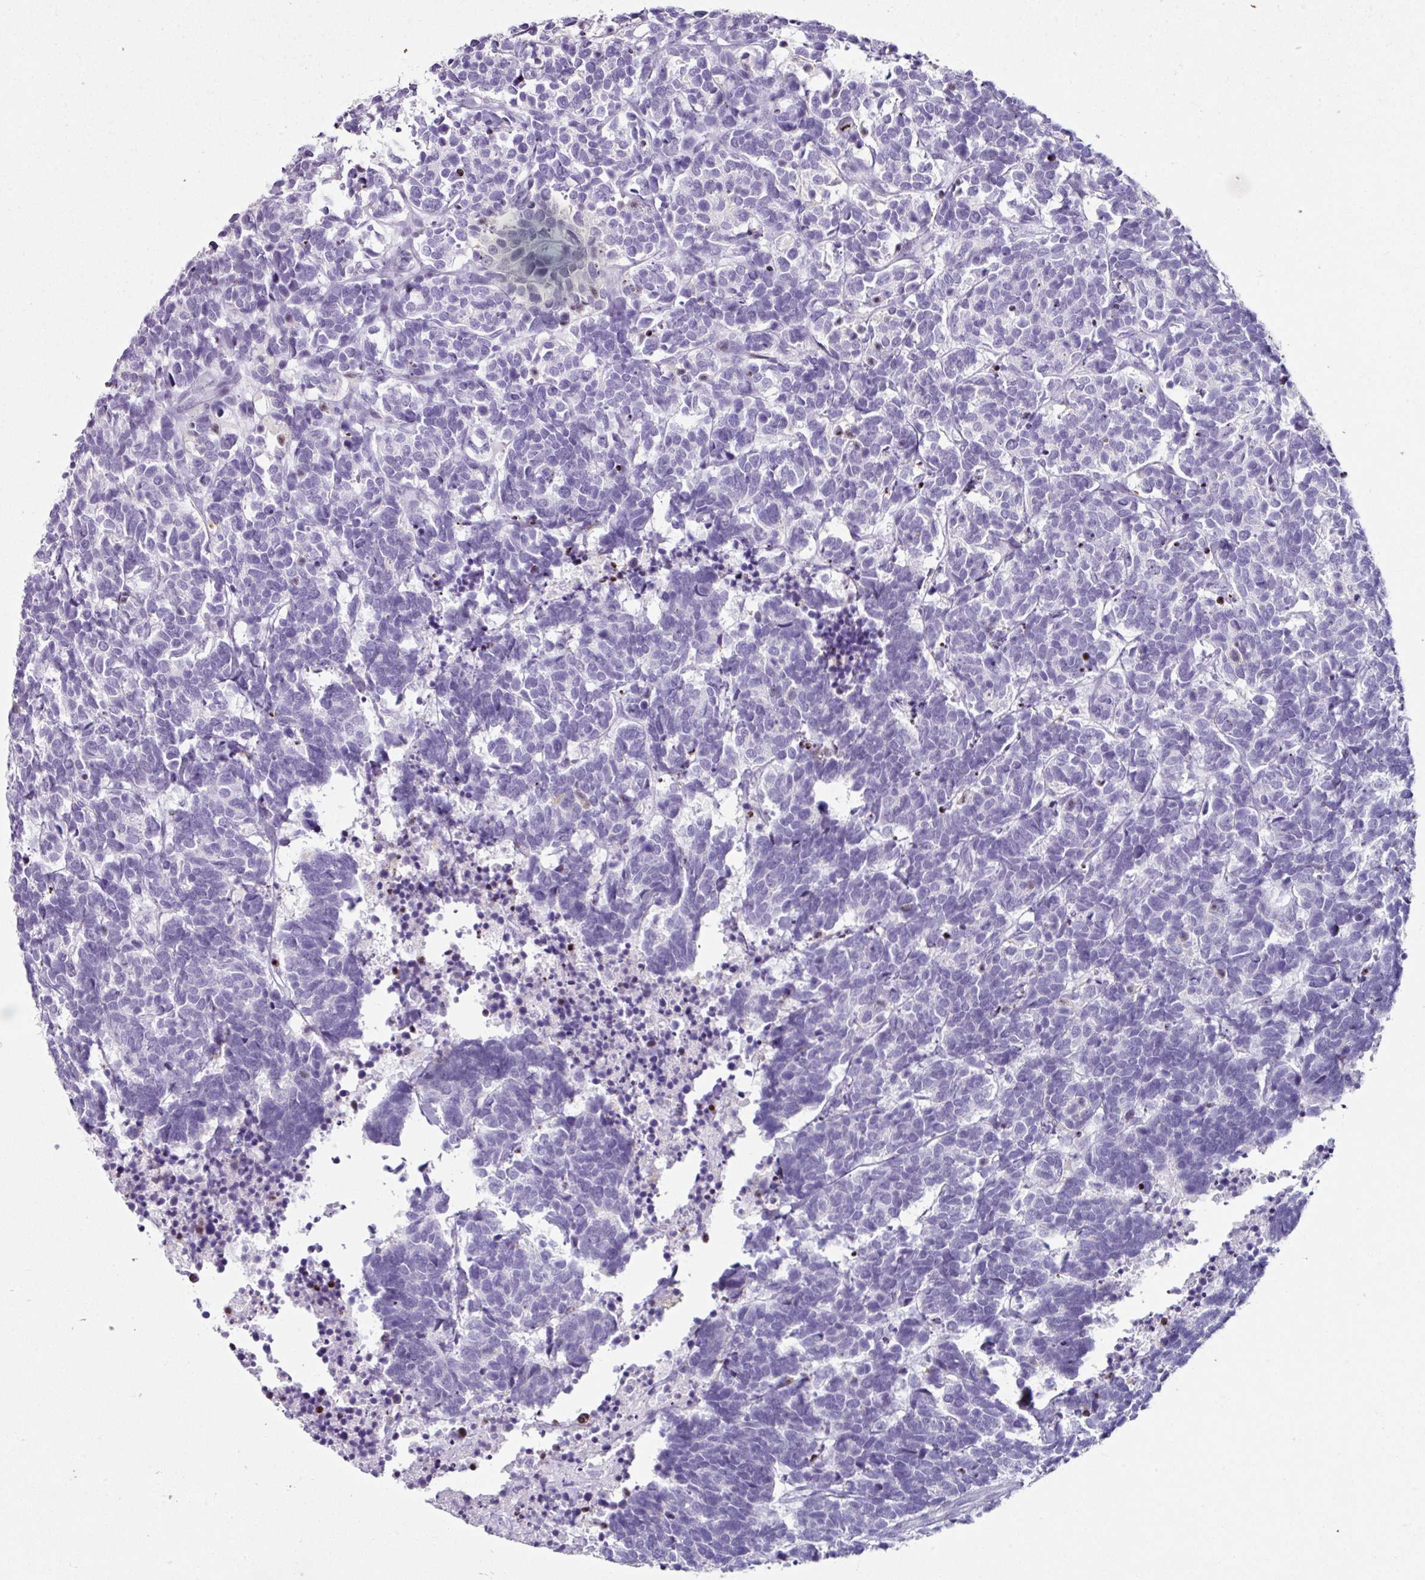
{"staining": {"intensity": "negative", "quantity": "none", "location": "none"}, "tissue": "carcinoid", "cell_type": "Tumor cells", "image_type": "cancer", "snomed": [{"axis": "morphology", "description": "Carcinoma, NOS"}, {"axis": "morphology", "description": "Carcinoid, malignant, NOS"}, {"axis": "topography", "description": "Urinary bladder"}], "caption": "This histopathology image is of carcinoma stained with immunohistochemistry to label a protein in brown with the nuclei are counter-stained blue. There is no staining in tumor cells.", "gene": "TRA2A", "patient": {"sex": "male", "age": 57}}